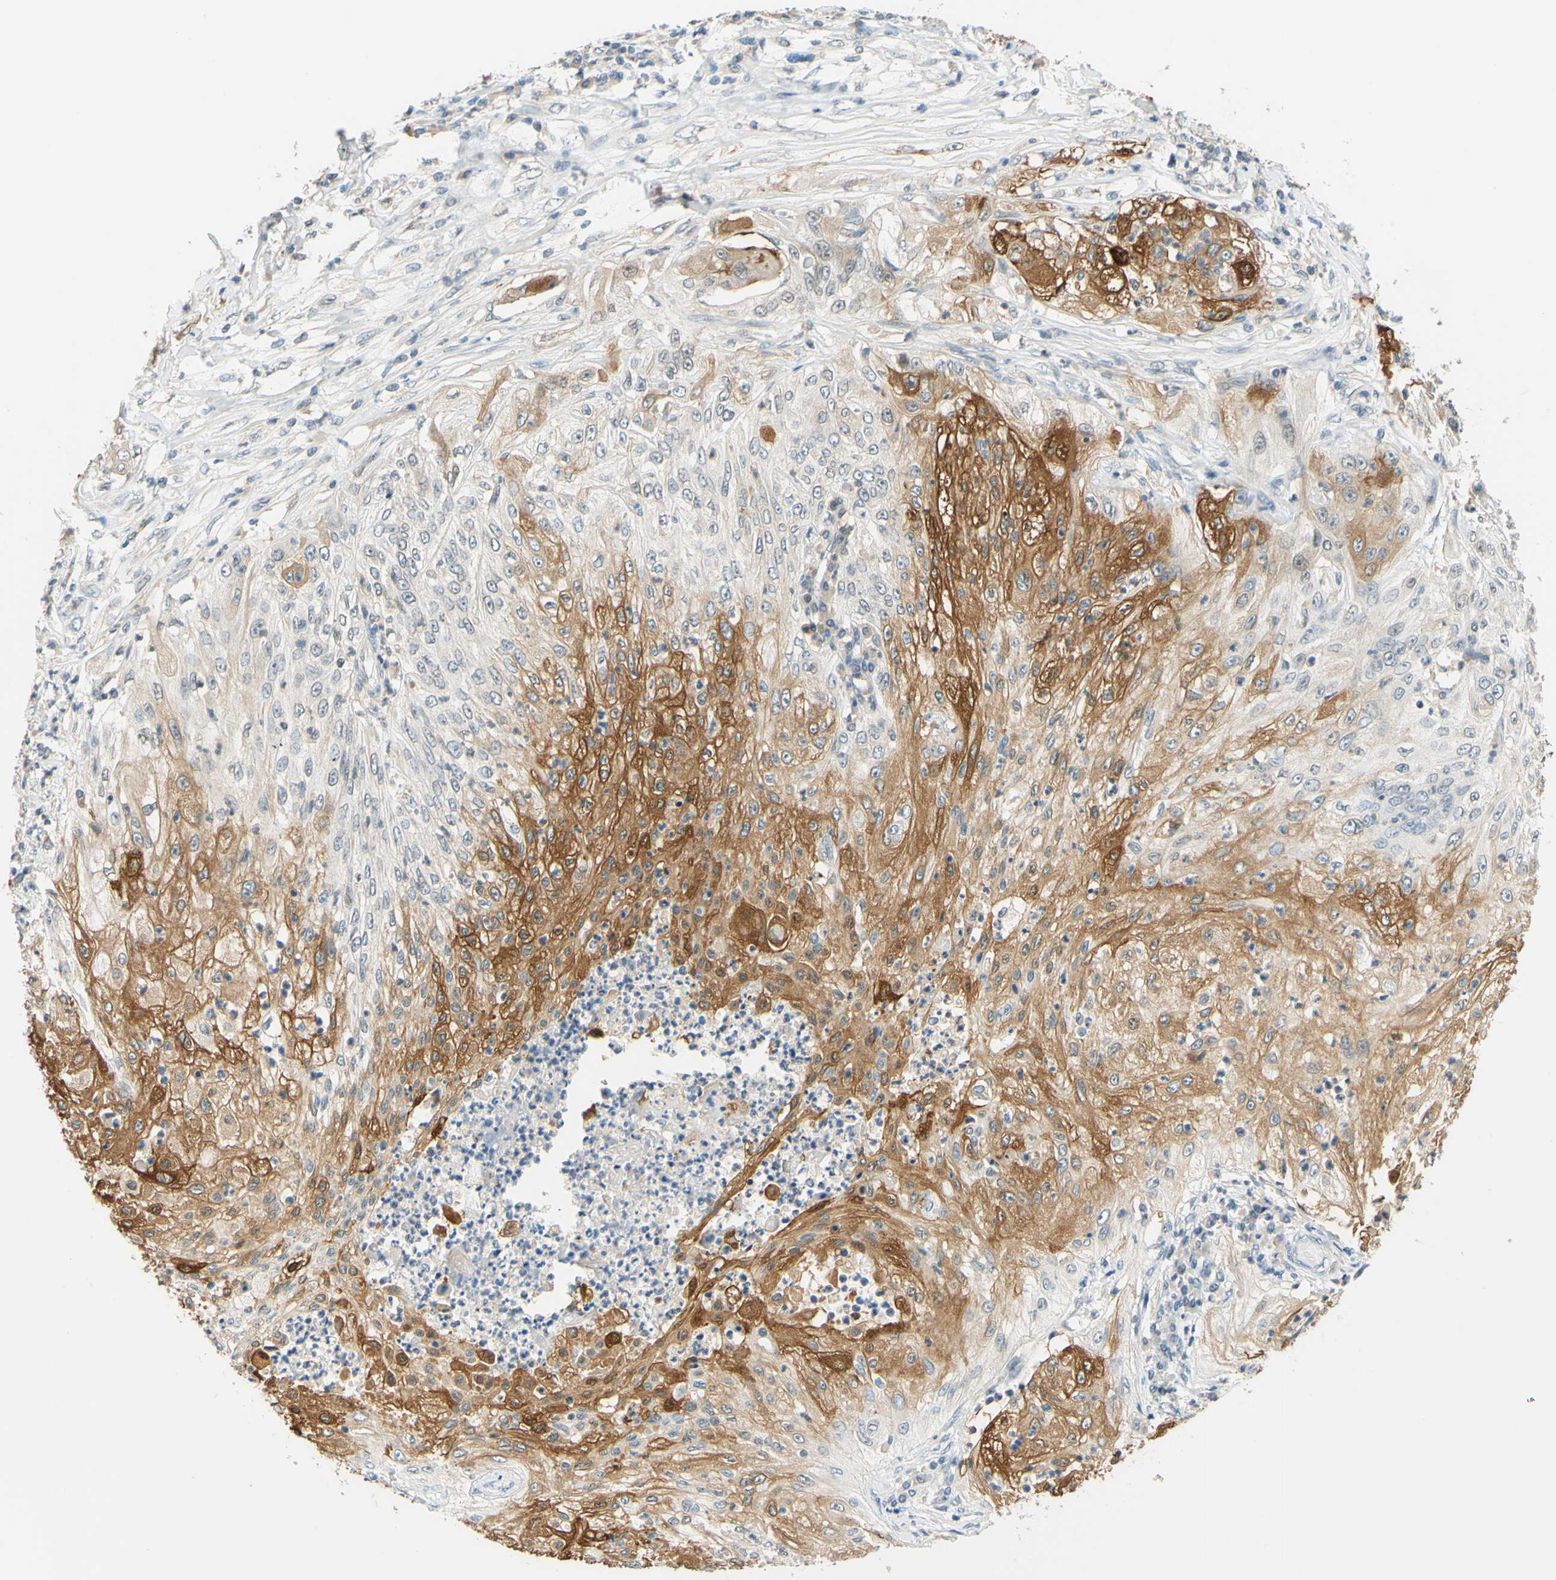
{"staining": {"intensity": "moderate", "quantity": "25%-75%", "location": "cytoplasmic/membranous"}, "tissue": "lung cancer", "cell_type": "Tumor cells", "image_type": "cancer", "snomed": [{"axis": "morphology", "description": "Inflammation, NOS"}, {"axis": "morphology", "description": "Squamous cell carcinoma, NOS"}, {"axis": "topography", "description": "Lymph node"}, {"axis": "topography", "description": "Soft tissue"}, {"axis": "topography", "description": "Lung"}], "caption": "There is medium levels of moderate cytoplasmic/membranous positivity in tumor cells of lung cancer (squamous cell carcinoma), as demonstrated by immunohistochemical staining (brown color).", "gene": "C2CD2L", "patient": {"sex": "male", "age": 66}}